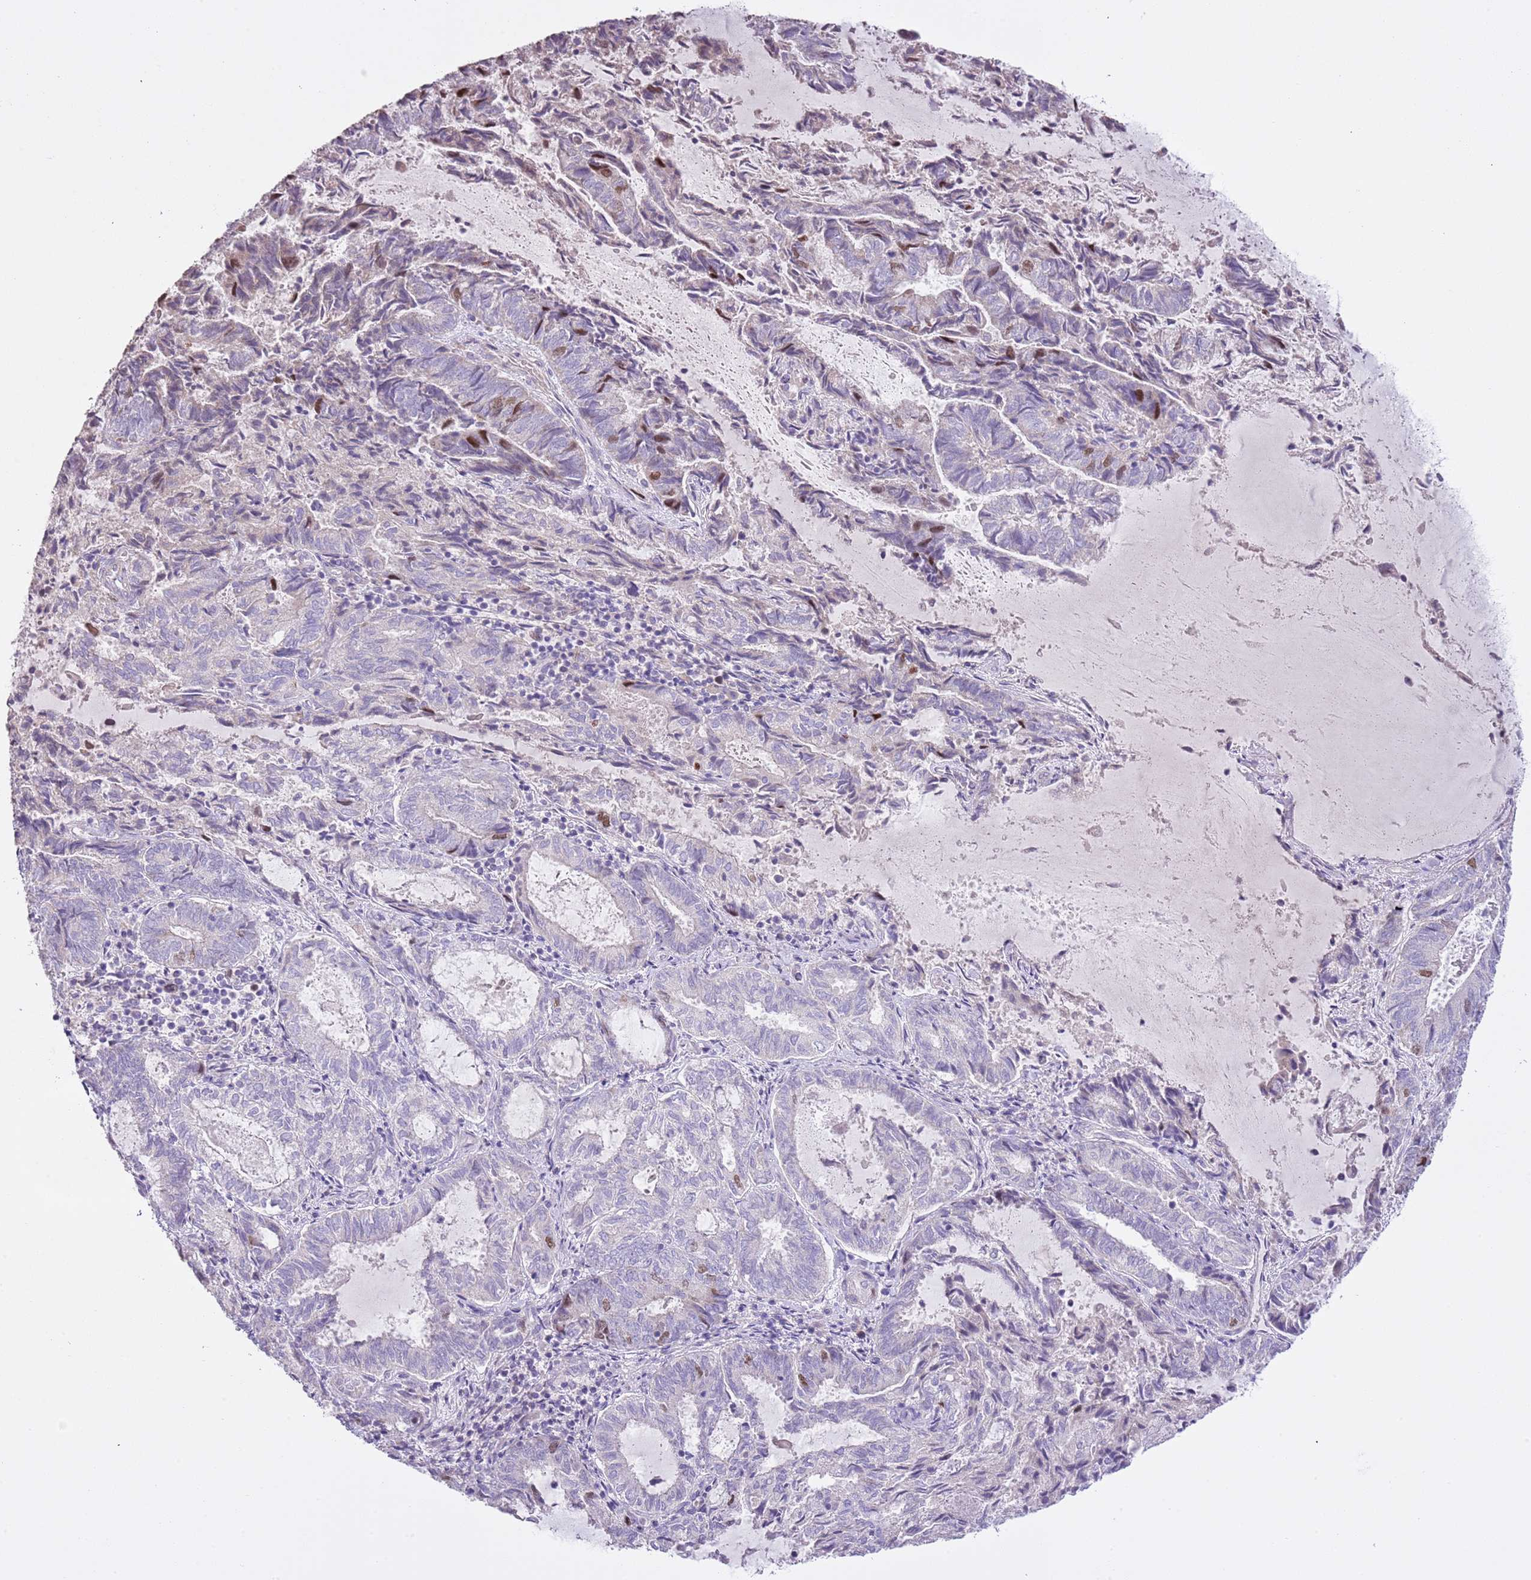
{"staining": {"intensity": "moderate", "quantity": "<25%", "location": "nuclear"}, "tissue": "endometrial cancer", "cell_type": "Tumor cells", "image_type": "cancer", "snomed": [{"axis": "morphology", "description": "Adenocarcinoma, NOS"}, {"axis": "topography", "description": "Endometrium"}], "caption": "Human endometrial cancer stained for a protein (brown) exhibits moderate nuclear positive positivity in approximately <25% of tumor cells.", "gene": "GMNN", "patient": {"sex": "female", "age": 80}}